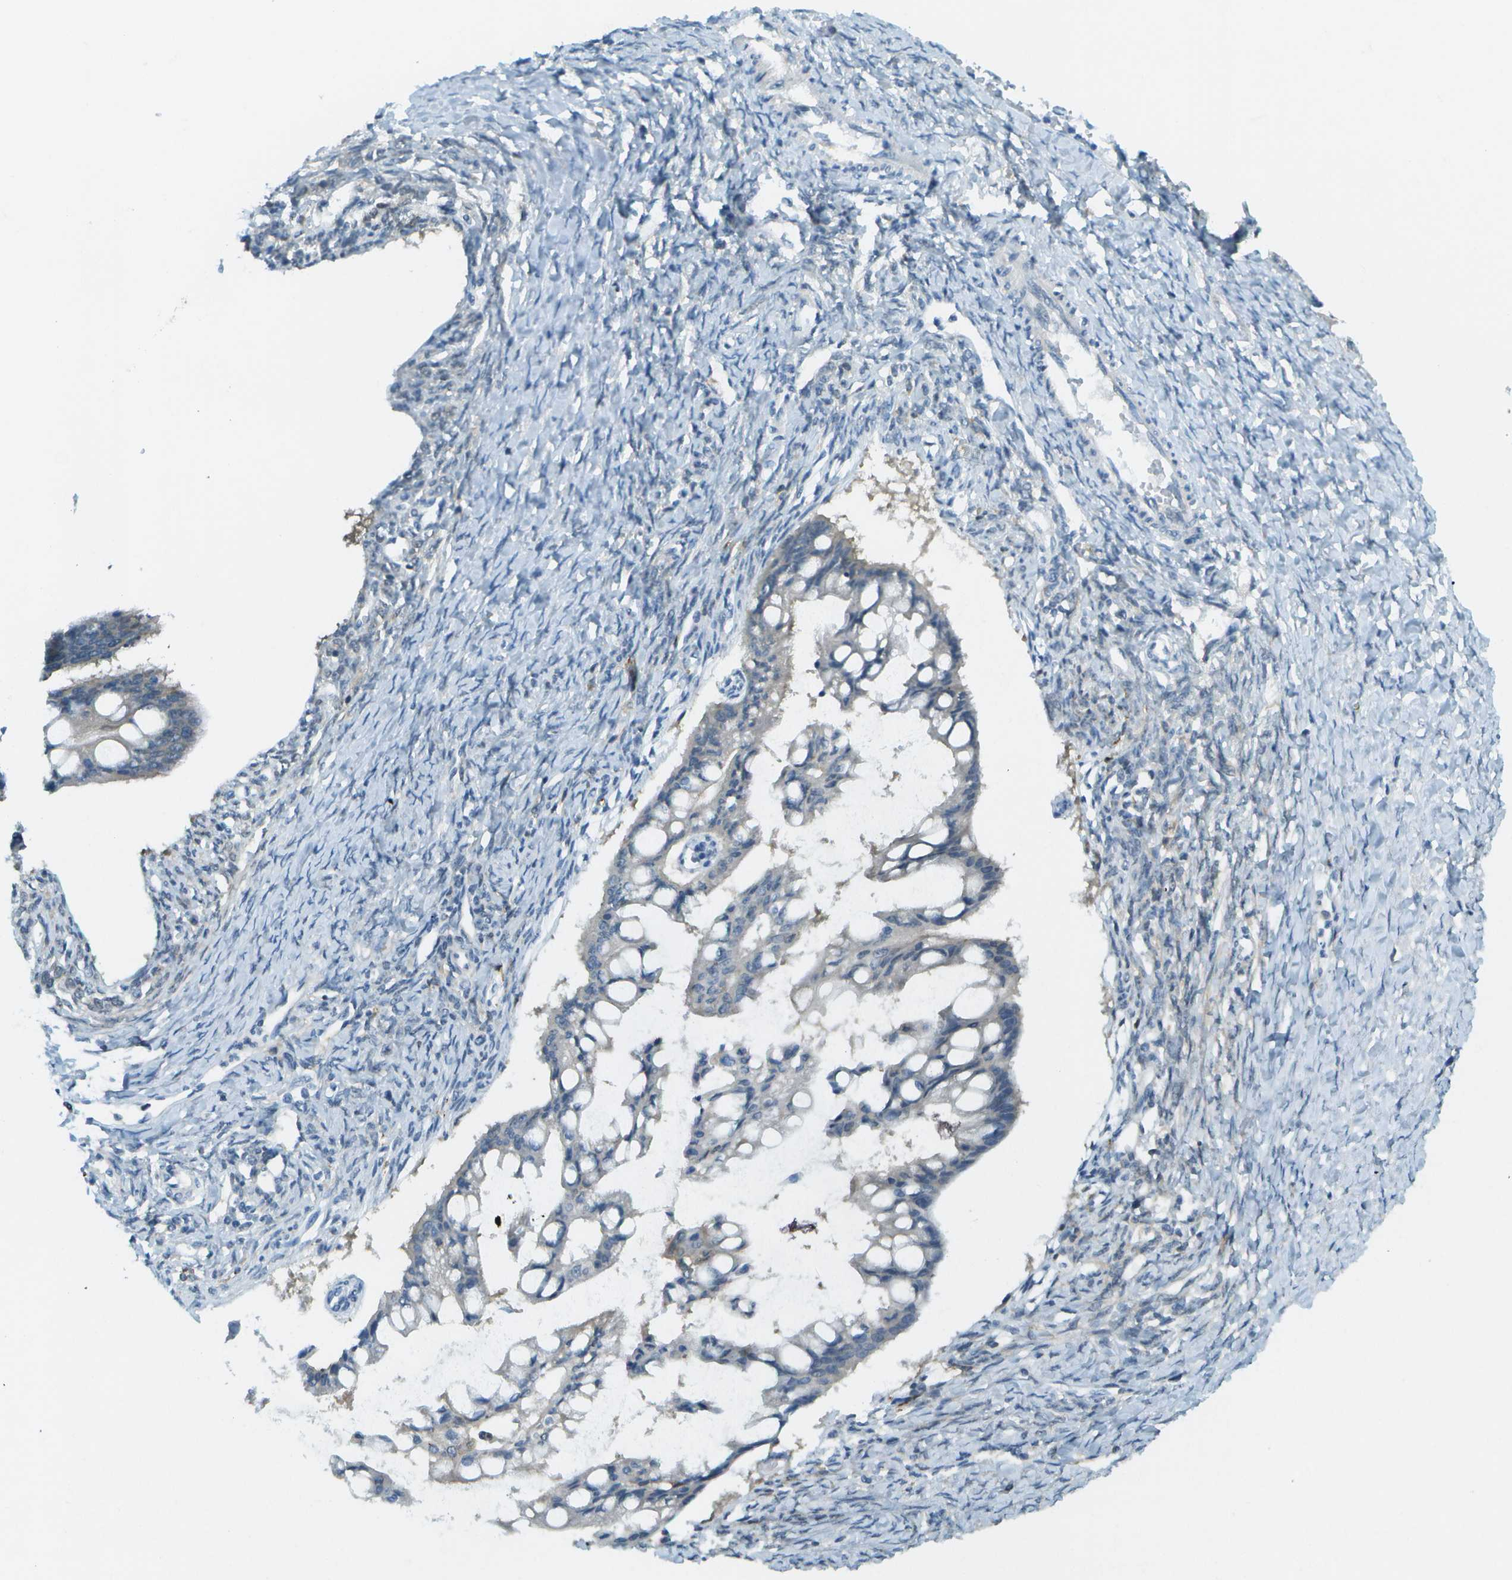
{"staining": {"intensity": "negative", "quantity": "none", "location": "none"}, "tissue": "ovarian cancer", "cell_type": "Tumor cells", "image_type": "cancer", "snomed": [{"axis": "morphology", "description": "Cystadenocarcinoma, mucinous, NOS"}, {"axis": "topography", "description": "Ovary"}], "caption": "Mucinous cystadenocarcinoma (ovarian) stained for a protein using immunohistochemistry displays no positivity tumor cells.", "gene": "CDH23", "patient": {"sex": "female", "age": 73}}